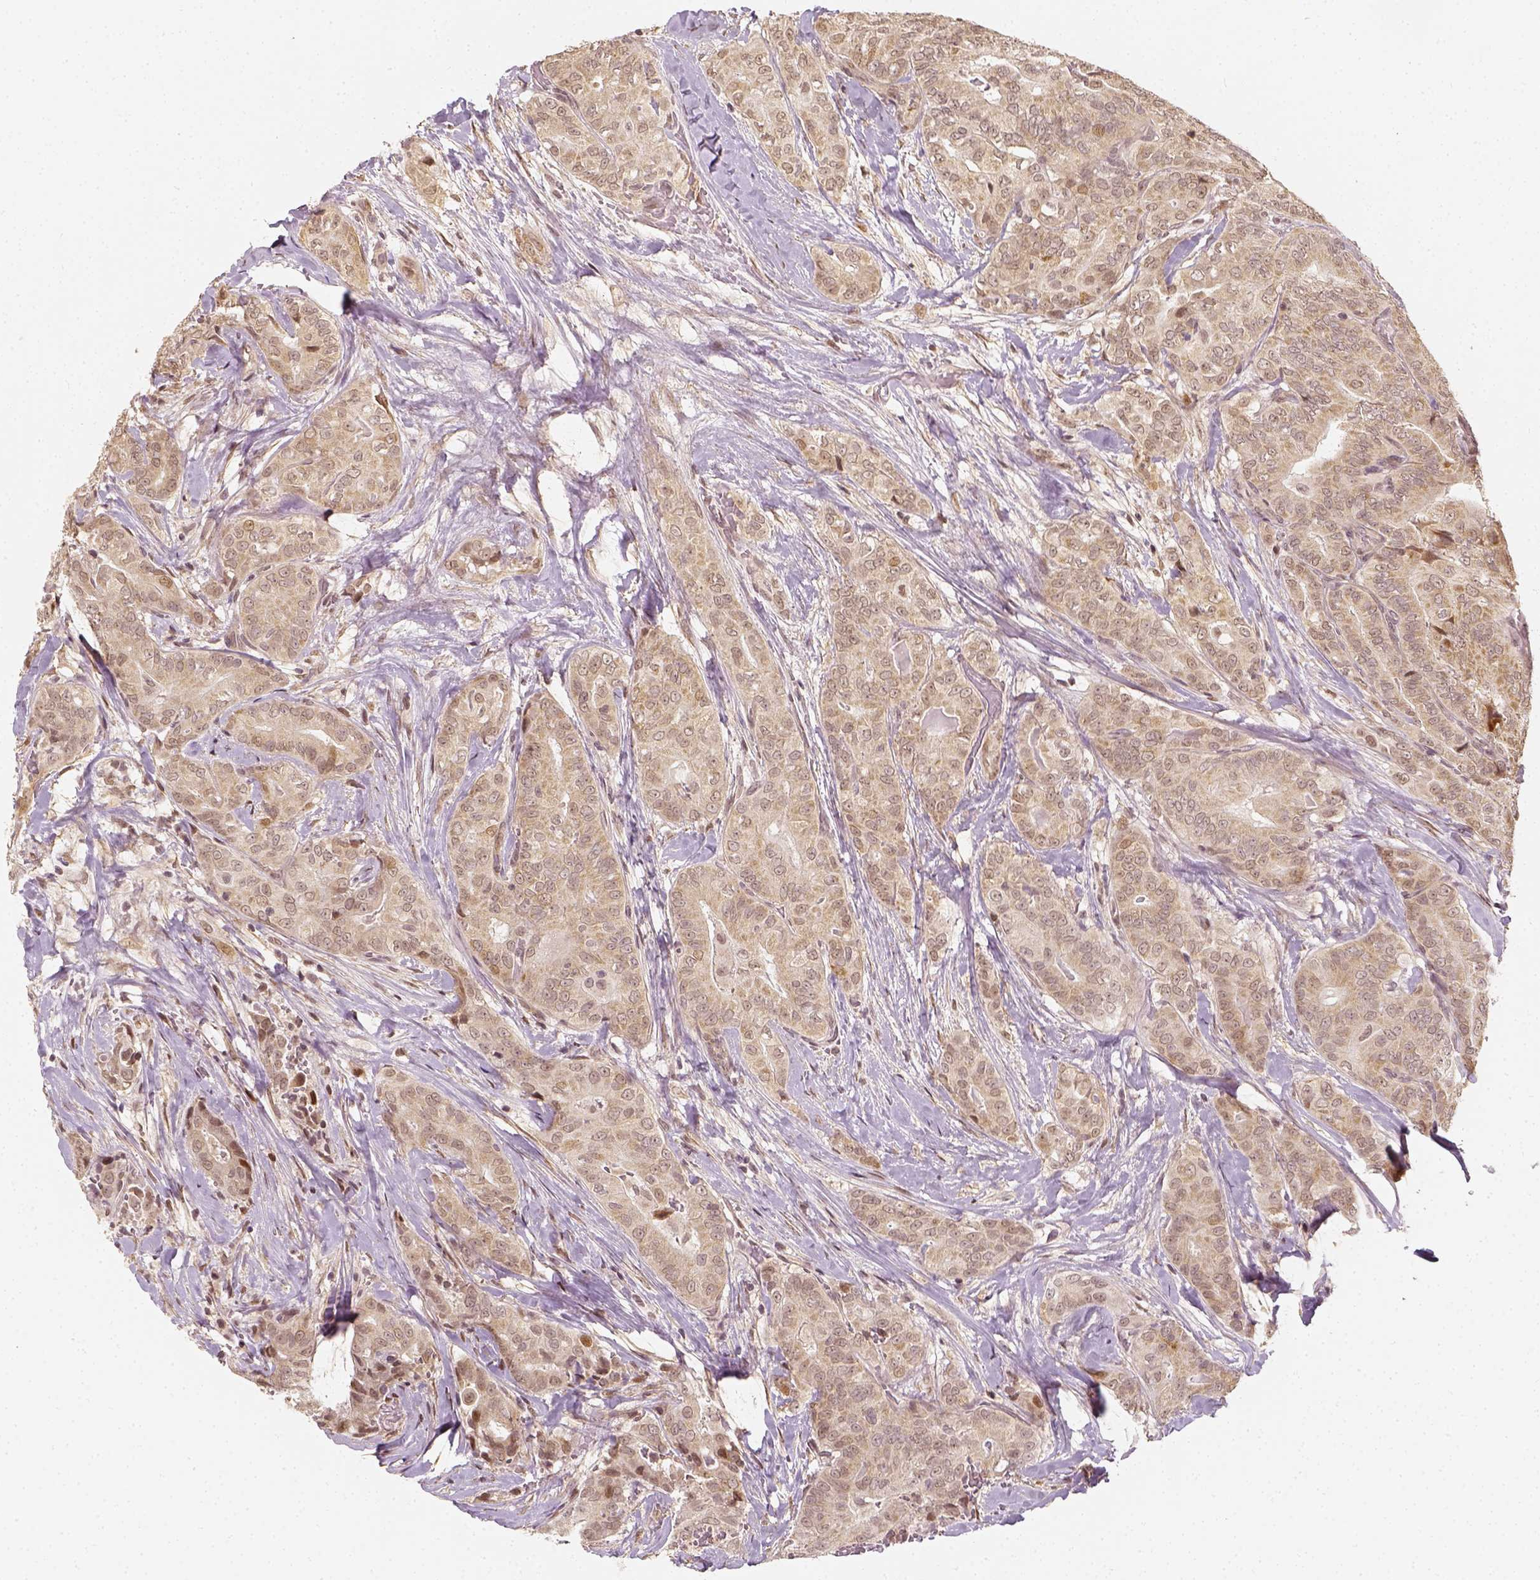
{"staining": {"intensity": "weak", "quantity": ">75%", "location": "cytoplasmic/membranous"}, "tissue": "thyroid cancer", "cell_type": "Tumor cells", "image_type": "cancer", "snomed": [{"axis": "morphology", "description": "Papillary adenocarcinoma, NOS"}, {"axis": "topography", "description": "Thyroid gland"}], "caption": "A histopathology image of human thyroid cancer (papillary adenocarcinoma) stained for a protein reveals weak cytoplasmic/membranous brown staining in tumor cells.", "gene": "ZMAT3", "patient": {"sex": "male", "age": 61}}